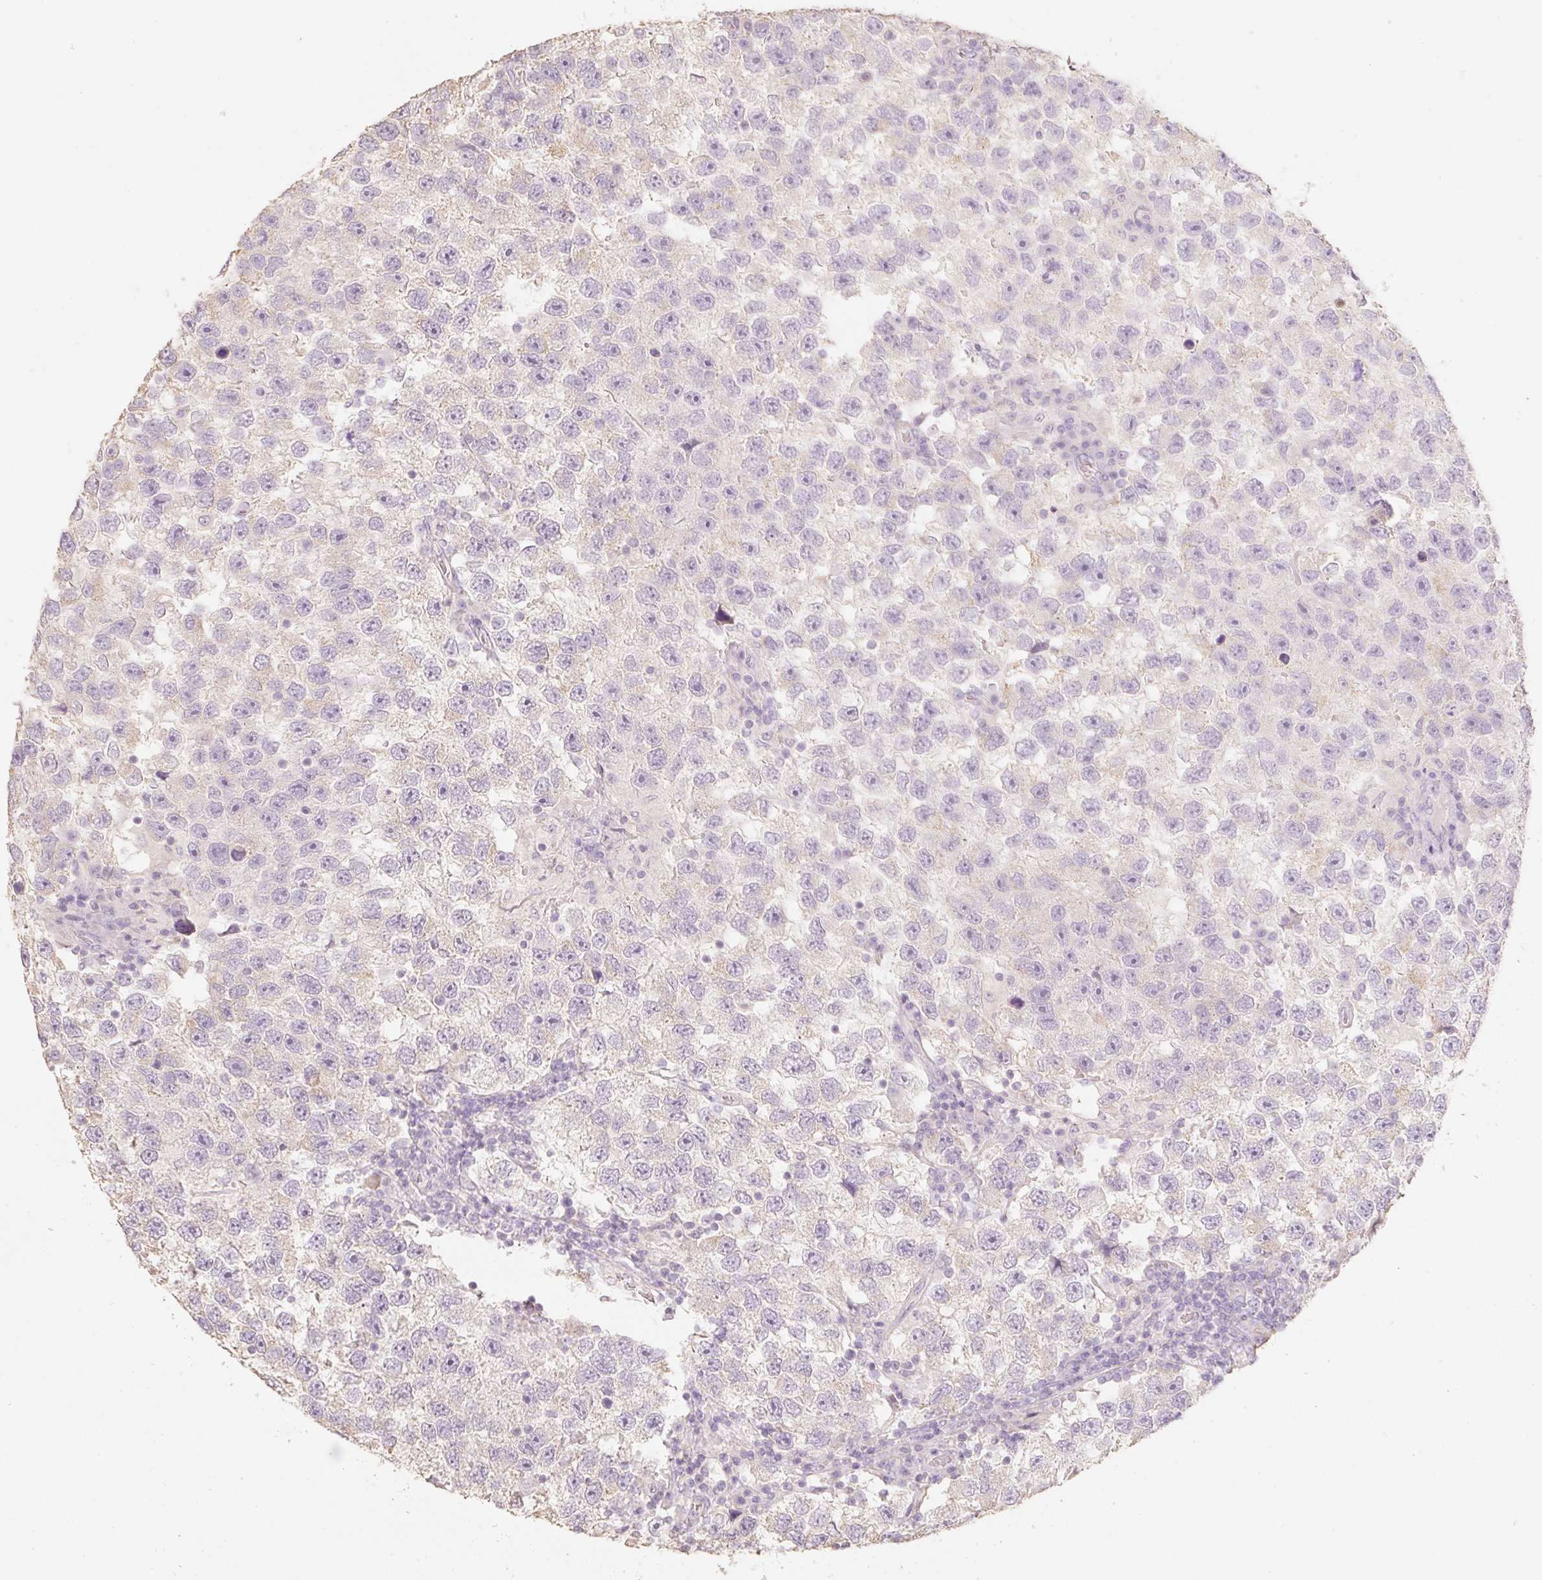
{"staining": {"intensity": "negative", "quantity": "none", "location": "none"}, "tissue": "testis cancer", "cell_type": "Tumor cells", "image_type": "cancer", "snomed": [{"axis": "morphology", "description": "Seminoma, NOS"}, {"axis": "topography", "description": "Testis"}], "caption": "Seminoma (testis) was stained to show a protein in brown. There is no significant expression in tumor cells.", "gene": "MBOAT7", "patient": {"sex": "male", "age": 26}}